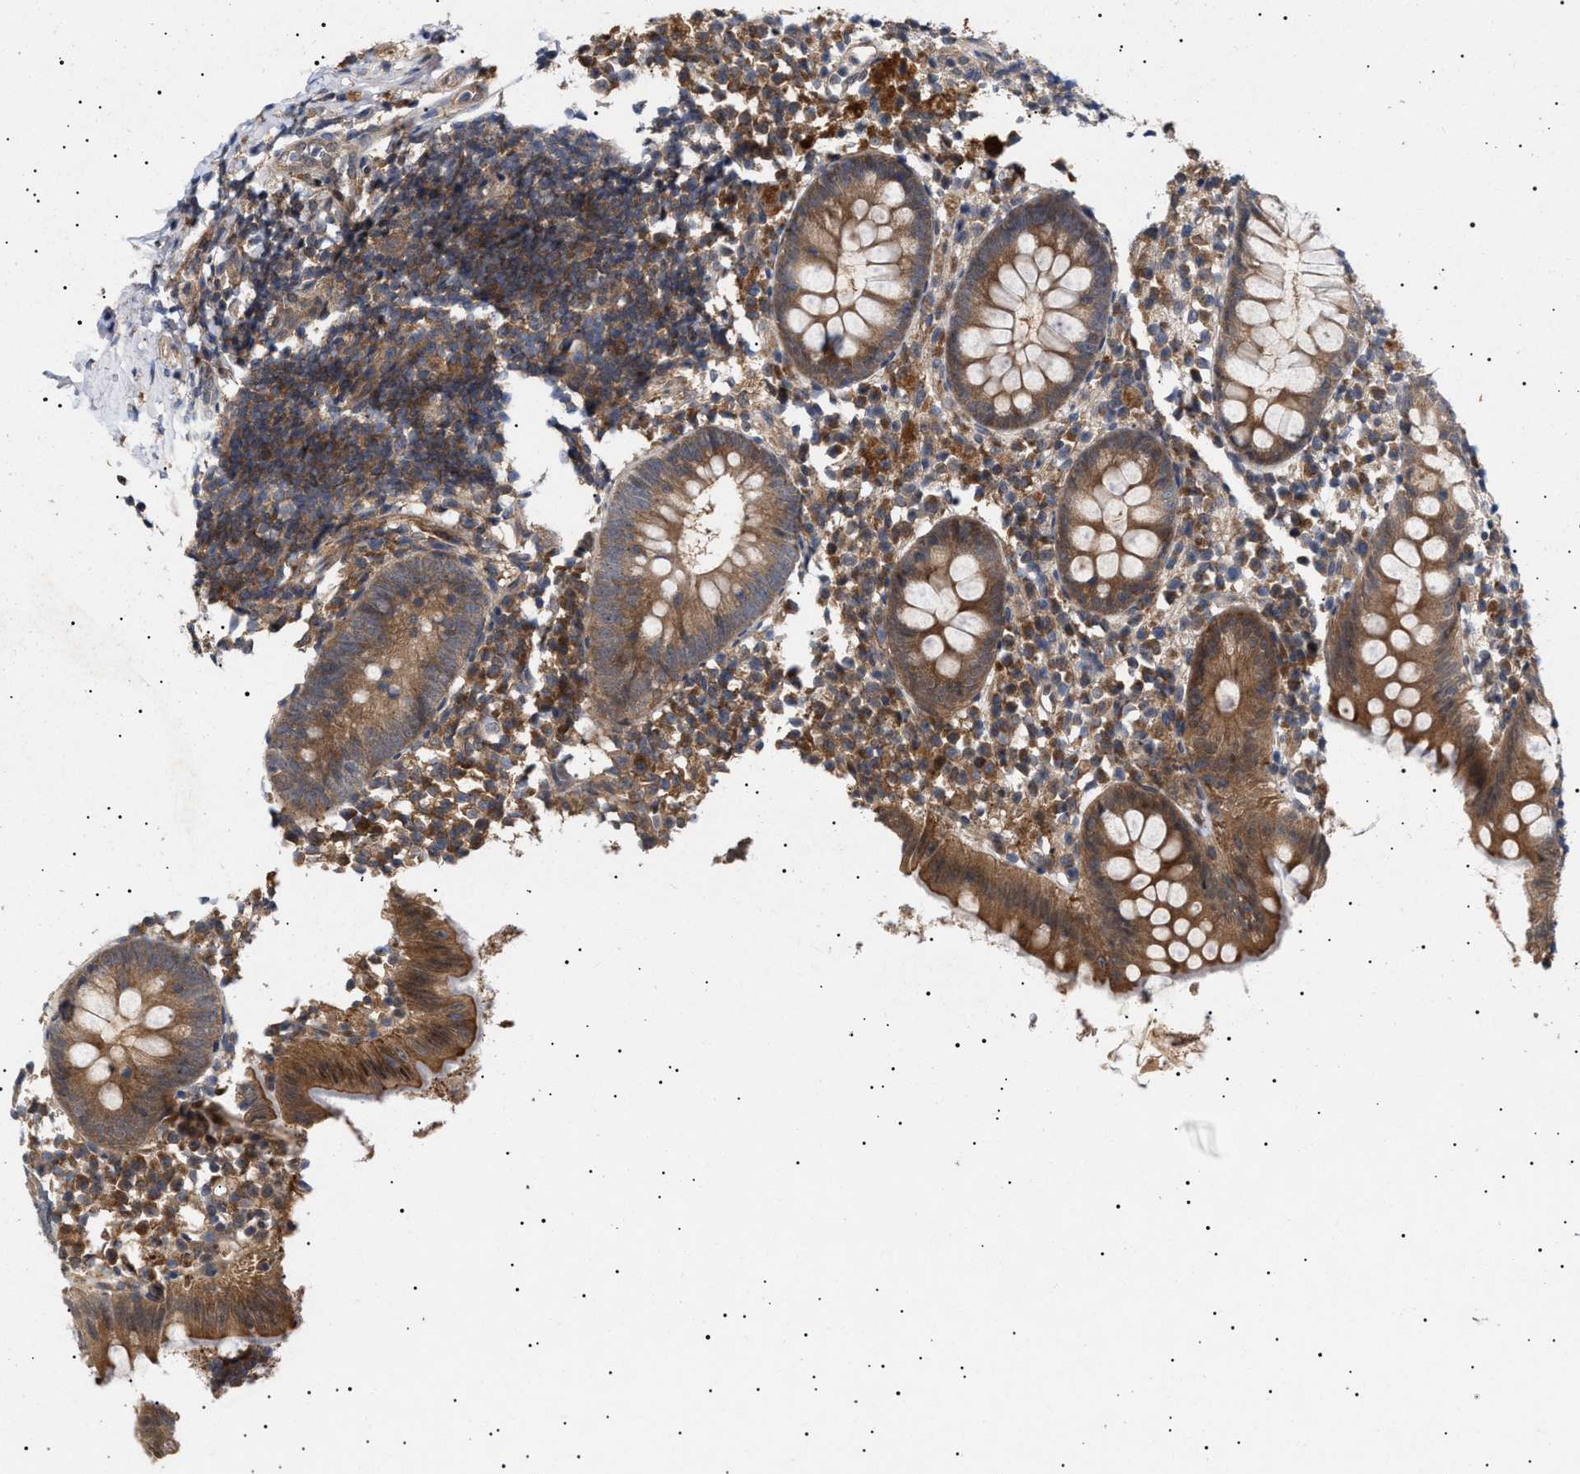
{"staining": {"intensity": "strong", "quantity": ">75%", "location": "cytoplasmic/membranous"}, "tissue": "appendix", "cell_type": "Glandular cells", "image_type": "normal", "snomed": [{"axis": "morphology", "description": "Normal tissue, NOS"}, {"axis": "topography", "description": "Appendix"}], "caption": "Appendix stained with IHC exhibits strong cytoplasmic/membranous positivity in approximately >75% of glandular cells.", "gene": "NPLOC4", "patient": {"sex": "female", "age": 20}}